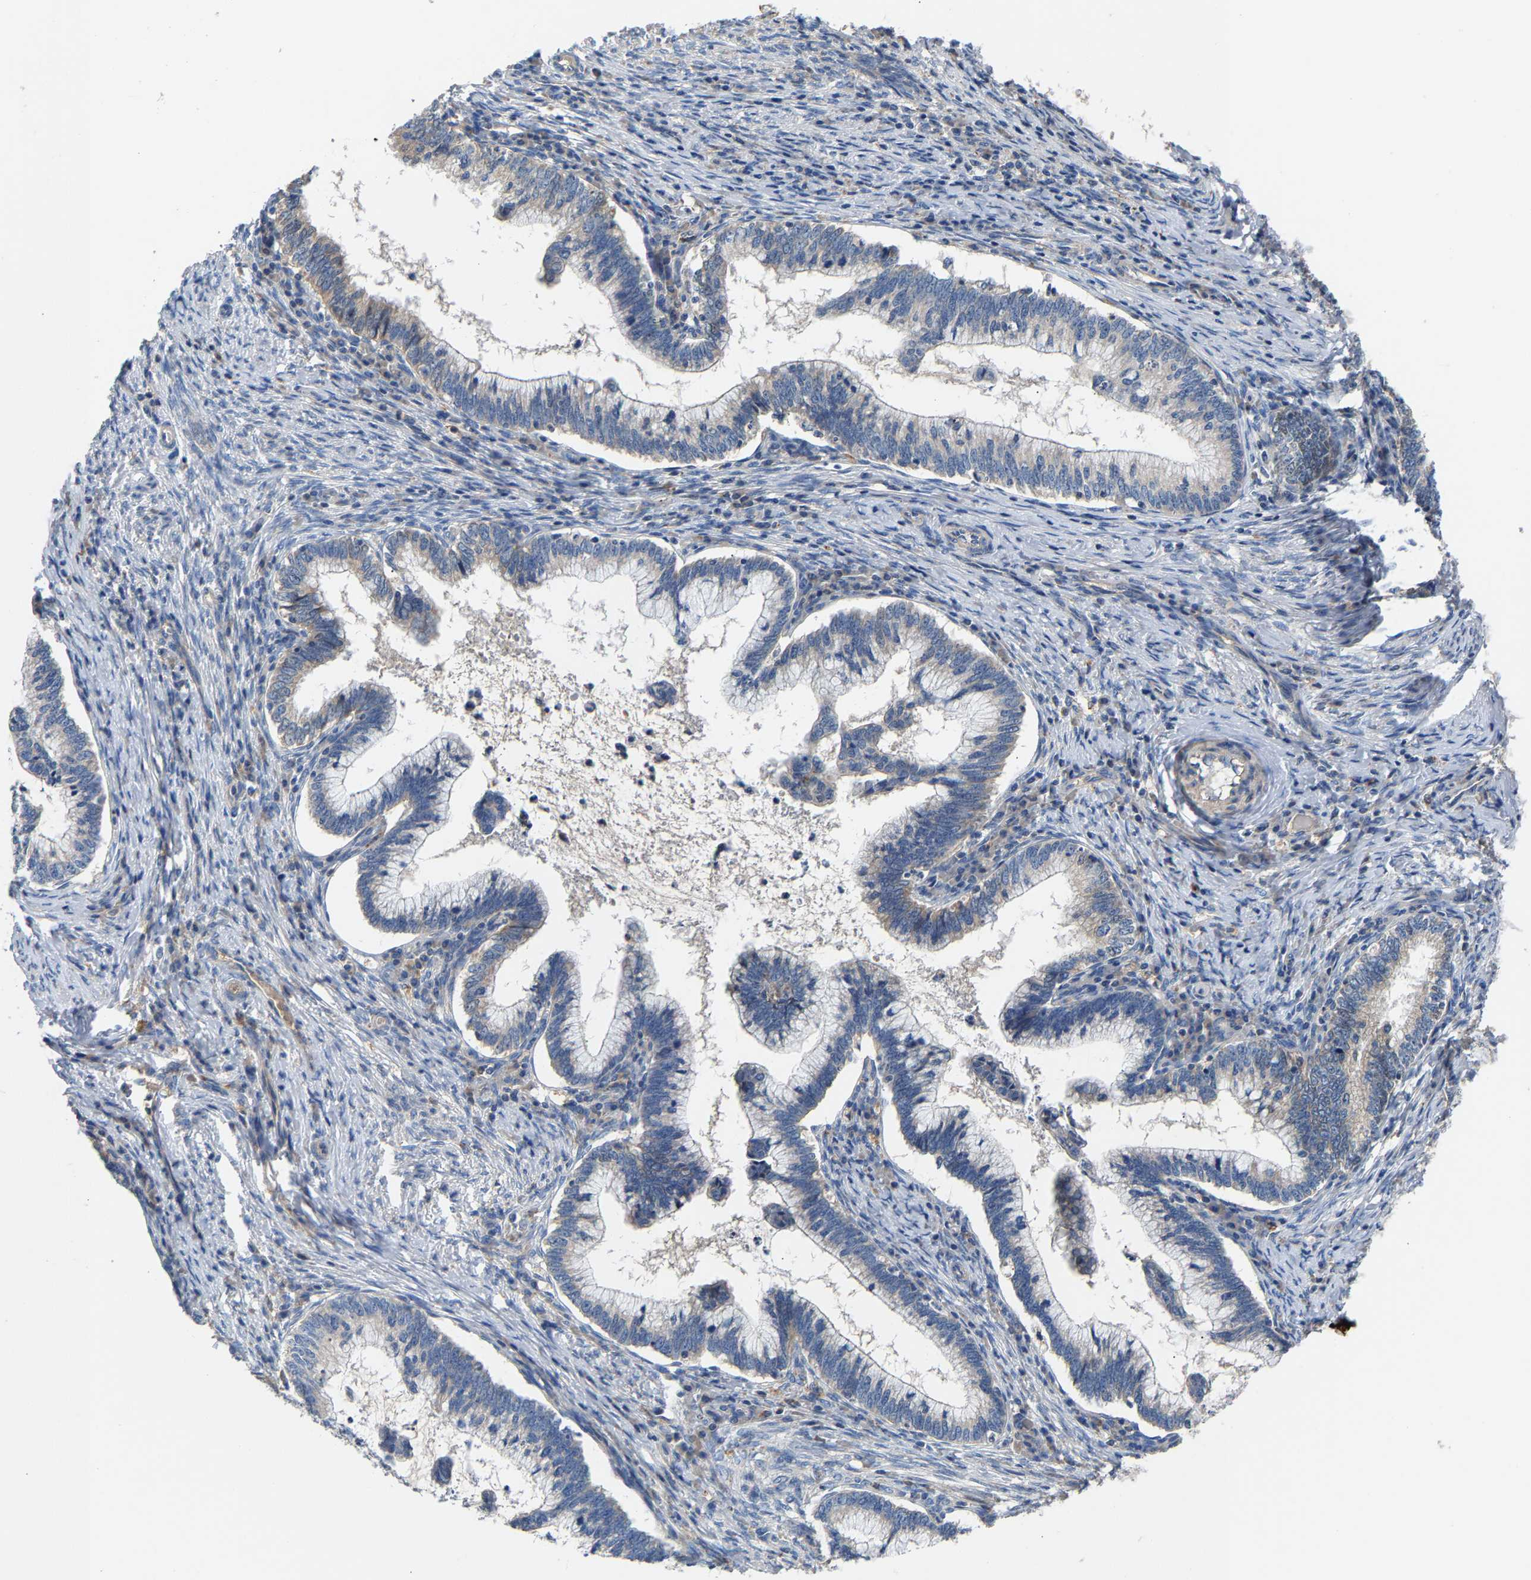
{"staining": {"intensity": "negative", "quantity": "none", "location": "none"}, "tissue": "cervical cancer", "cell_type": "Tumor cells", "image_type": "cancer", "snomed": [{"axis": "morphology", "description": "Adenocarcinoma, NOS"}, {"axis": "topography", "description": "Cervix"}], "caption": "The IHC histopathology image has no significant staining in tumor cells of cervical adenocarcinoma tissue.", "gene": "CCDC171", "patient": {"sex": "female", "age": 36}}